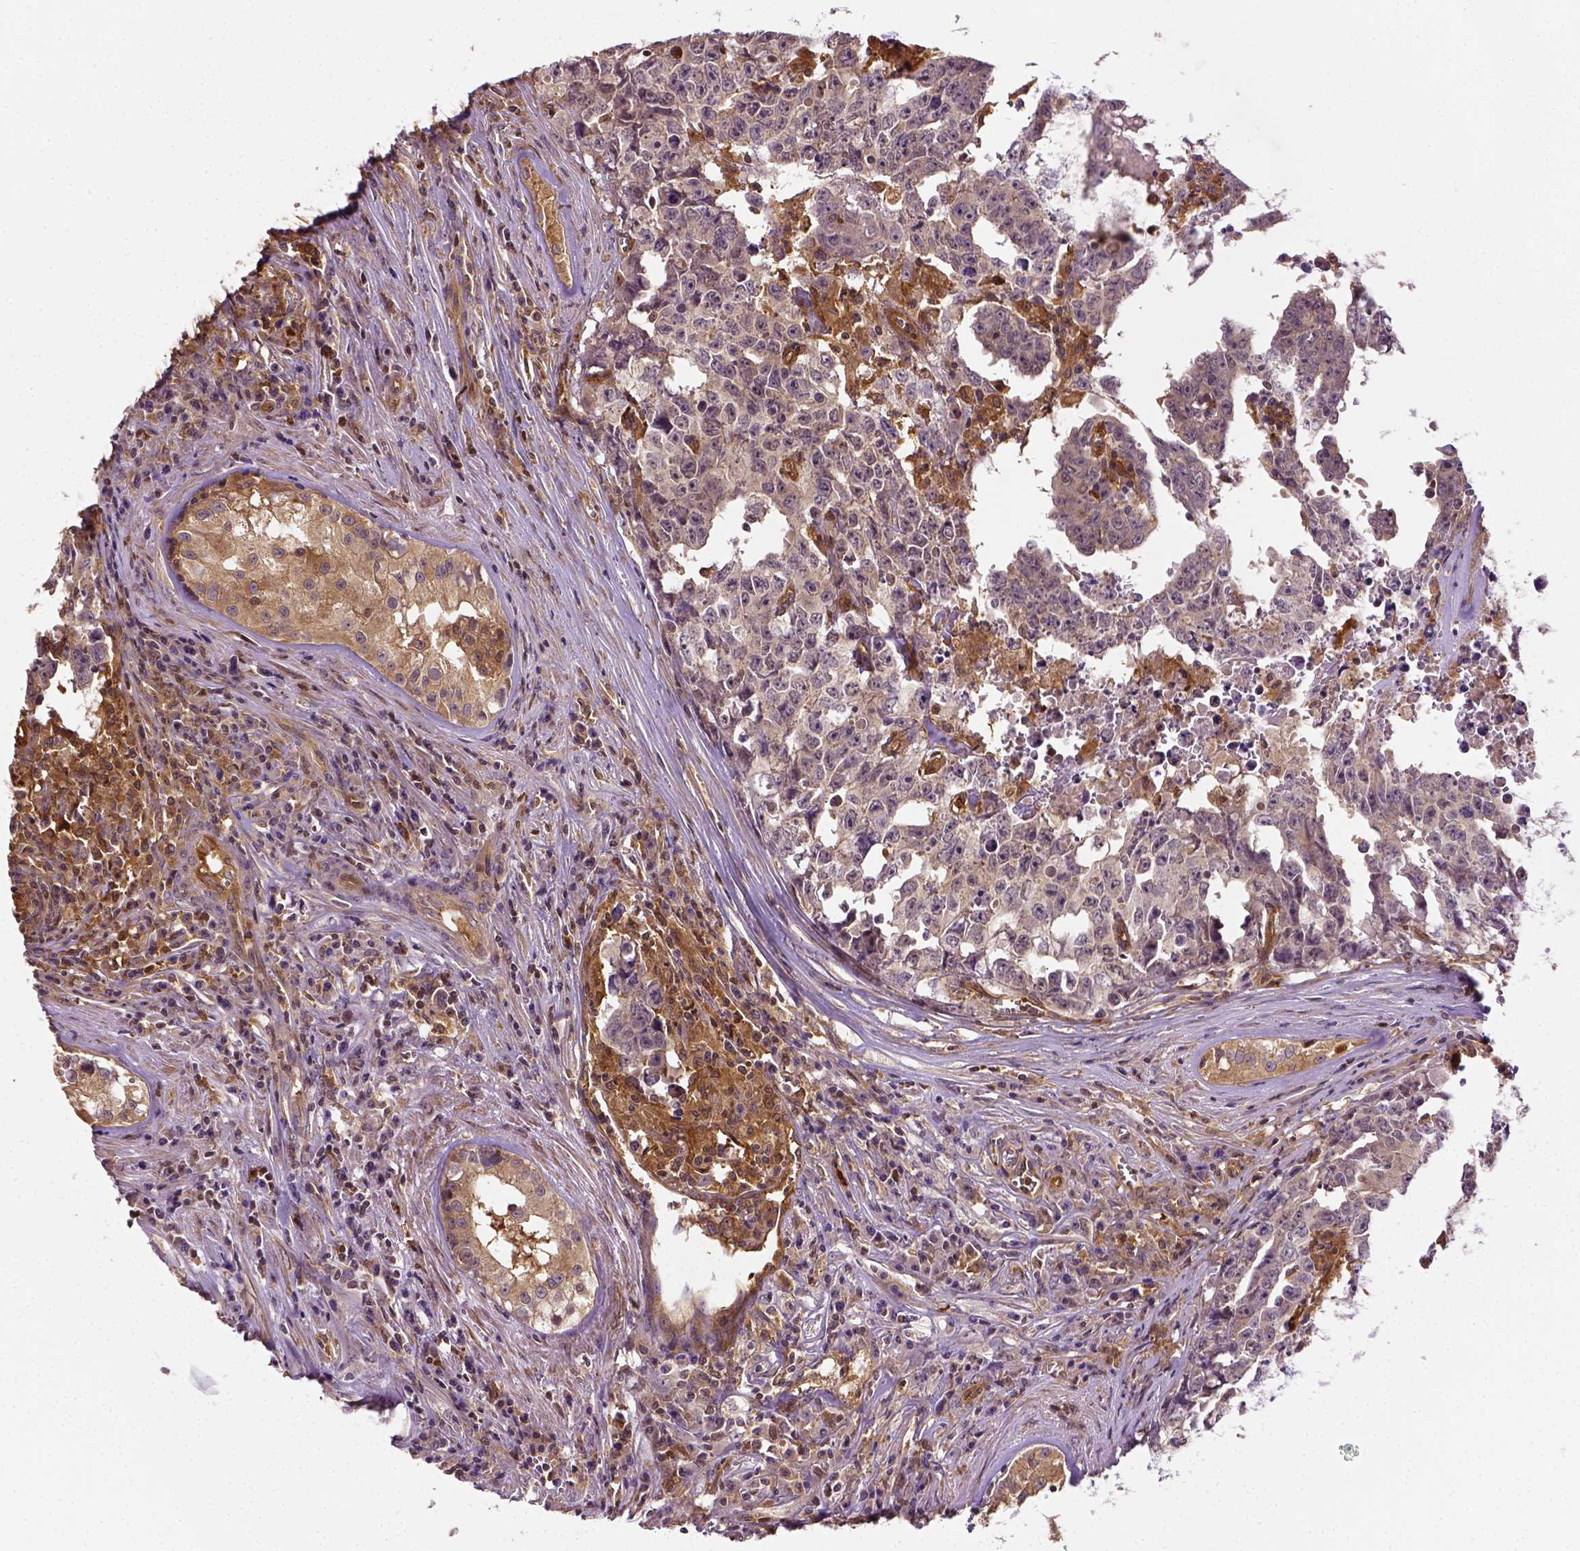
{"staining": {"intensity": "moderate", "quantity": "<25%", "location": "cytoplasmic/membranous"}, "tissue": "testis cancer", "cell_type": "Tumor cells", "image_type": "cancer", "snomed": [{"axis": "morphology", "description": "Carcinoma, Embryonal, NOS"}, {"axis": "topography", "description": "Testis"}], "caption": "High-power microscopy captured an IHC image of embryonal carcinoma (testis), revealing moderate cytoplasmic/membranous expression in about <25% of tumor cells. The staining was performed using DAB, with brown indicating positive protein expression. Nuclei are stained blue with hematoxylin.", "gene": "MATK", "patient": {"sex": "male", "age": 22}}